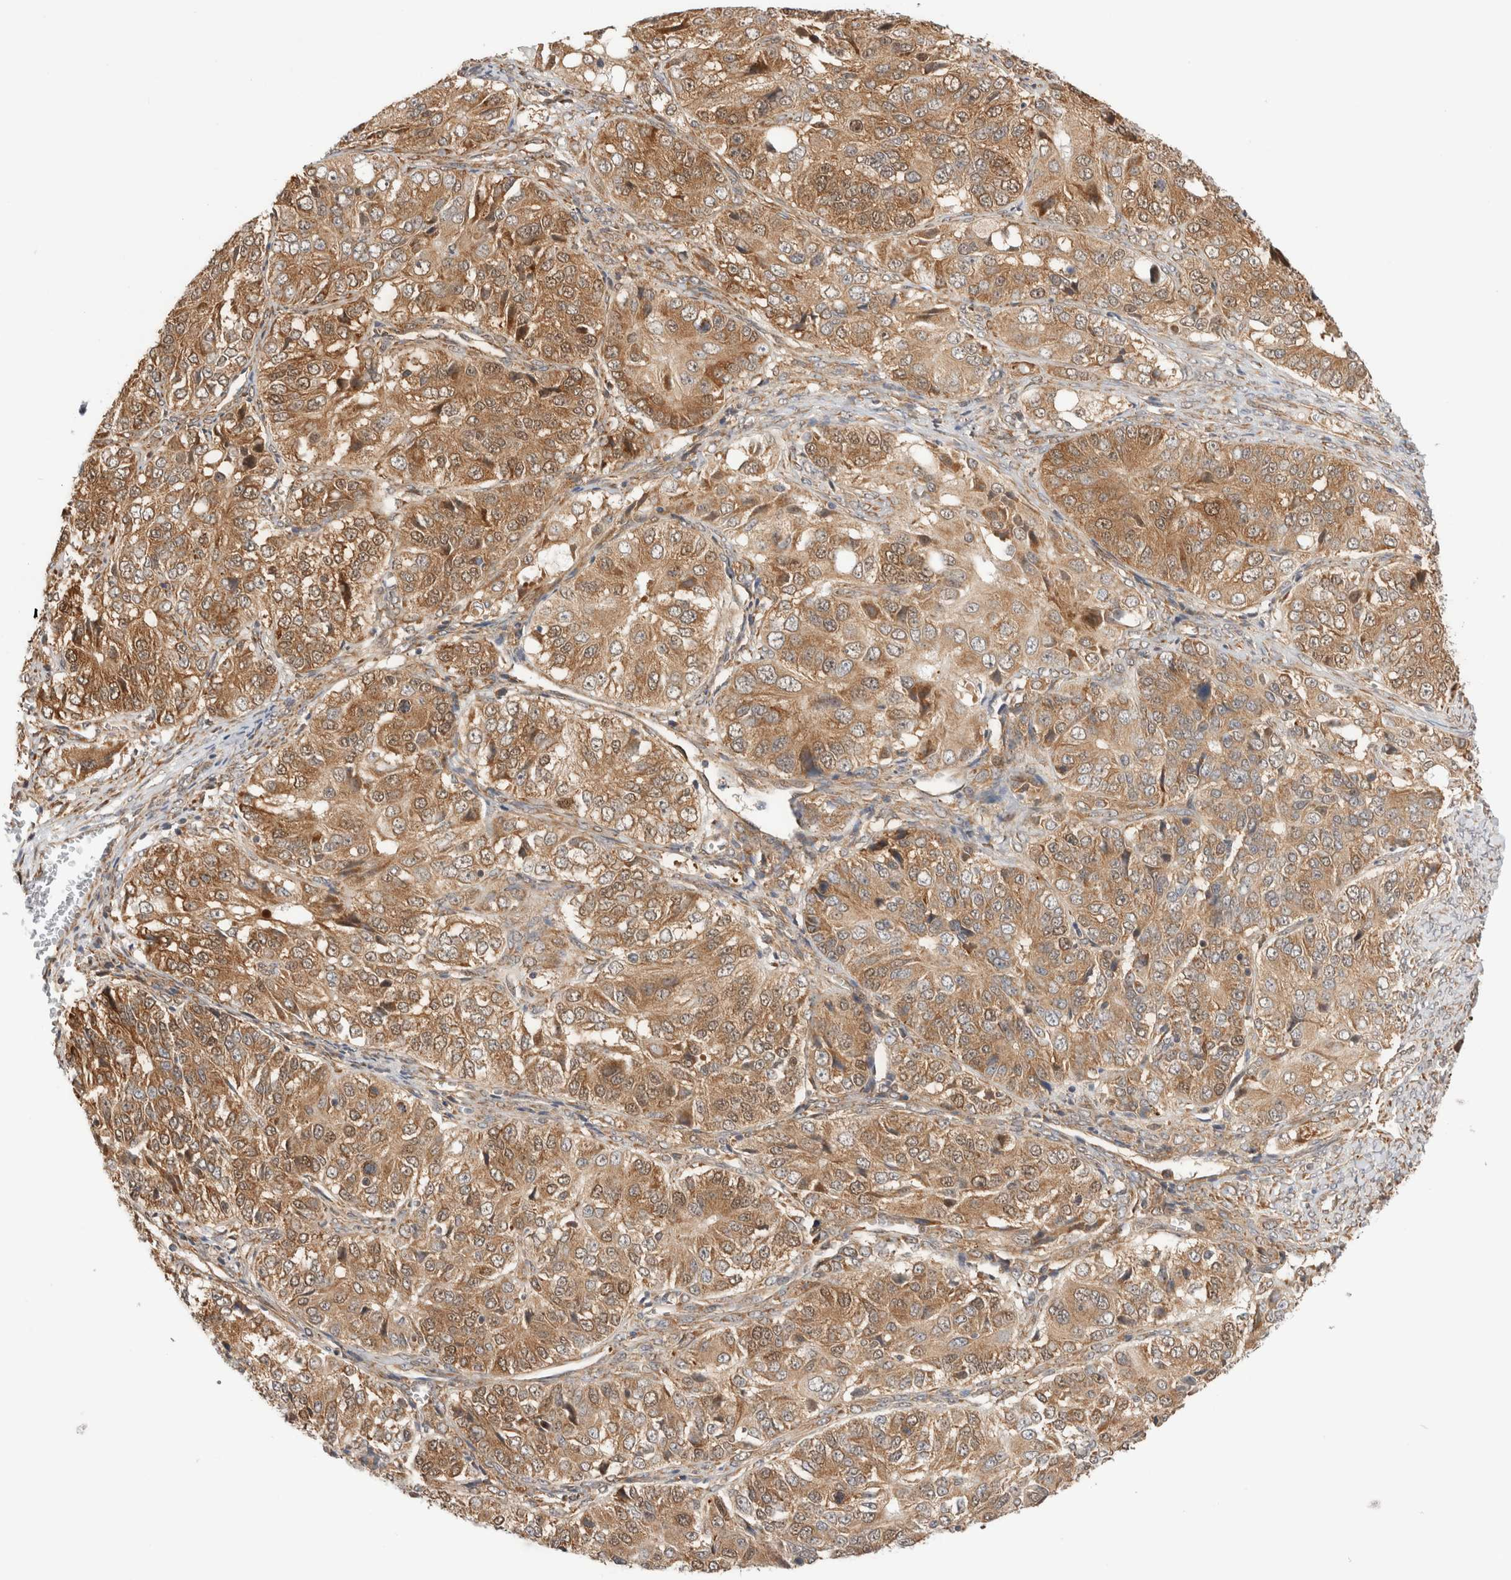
{"staining": {"intensity": "moderate", "quantity": ">75%", "location": "cytoplasmic/membranous"}, "tissue": "ovarian cancer", "cell_type": "Tumor cells", "image_type": "cancer", "snomed": [{"axis": "morphology", "description": "Carcinoma, endometroid"}, {"axis": "topography", "description": "Ovary"}], "caption": "Immunohistochemical staining of human ovarian endometroid carcinoma displays medium levels of moderate cytoplasmic/membranous protein positivity in about >75% of tumor cells.", "gene": "ACTL9", "patient": {"sex": "female", "age": 51}}